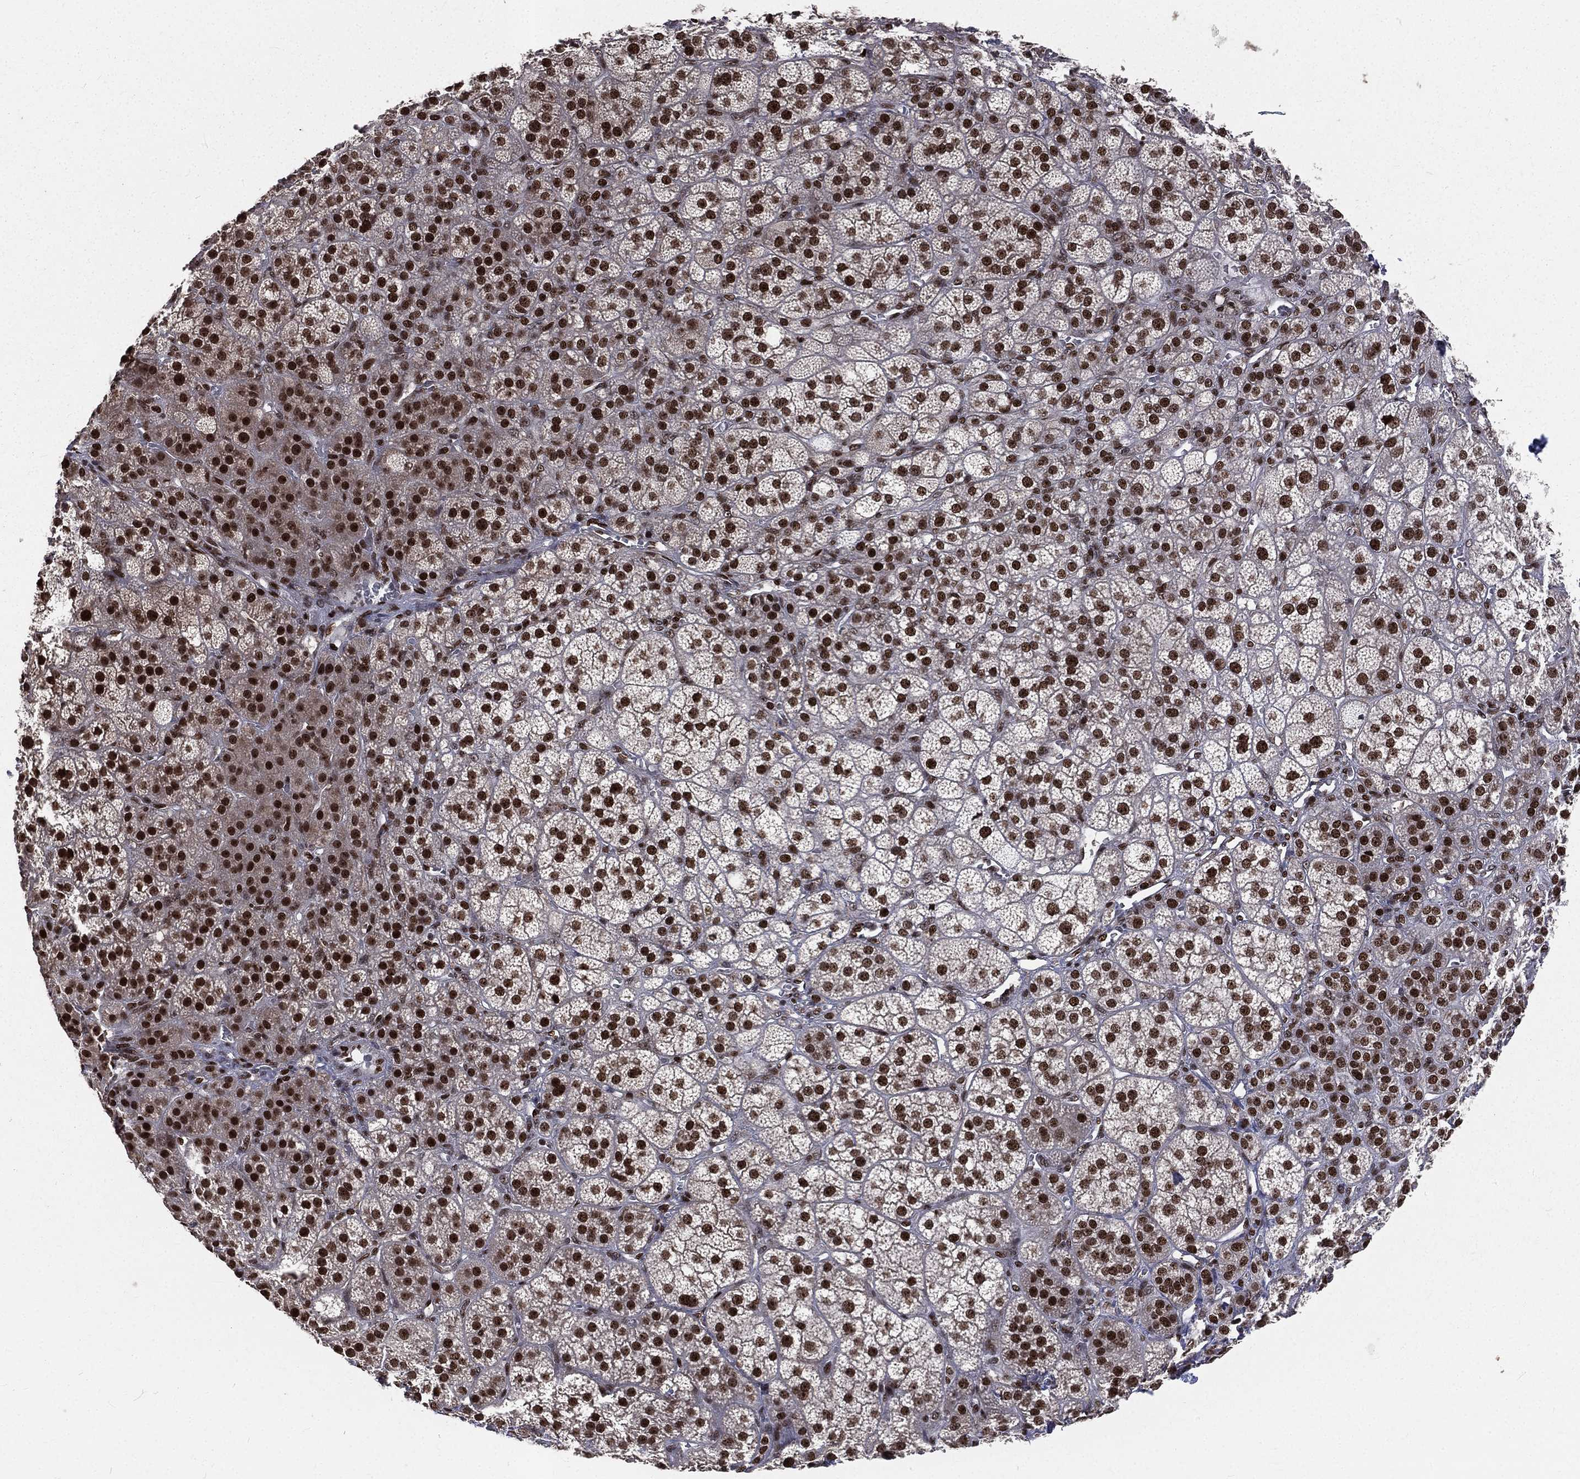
{"staining": {"intensity": "strong", "quantity": ">75%", "location": "nuclear"}, "tissue": "adrenal gland", "cell_type": "Glandular cells", "image_type": "normal", "snomed": [{"axis": "morphology", "description": "Normal tissue, NOS"}, {"axis": "topography", "description": "Adrenal gland"}], "caption": "A brown stain shows strong nuclear expression of a protein in glandular cells of normal adrenal gland. Ihc stains the protein of interest in brown and the nuclei are stained blue.", "gene": "POLB", "patient": {"sex": "female", "age": 60}}